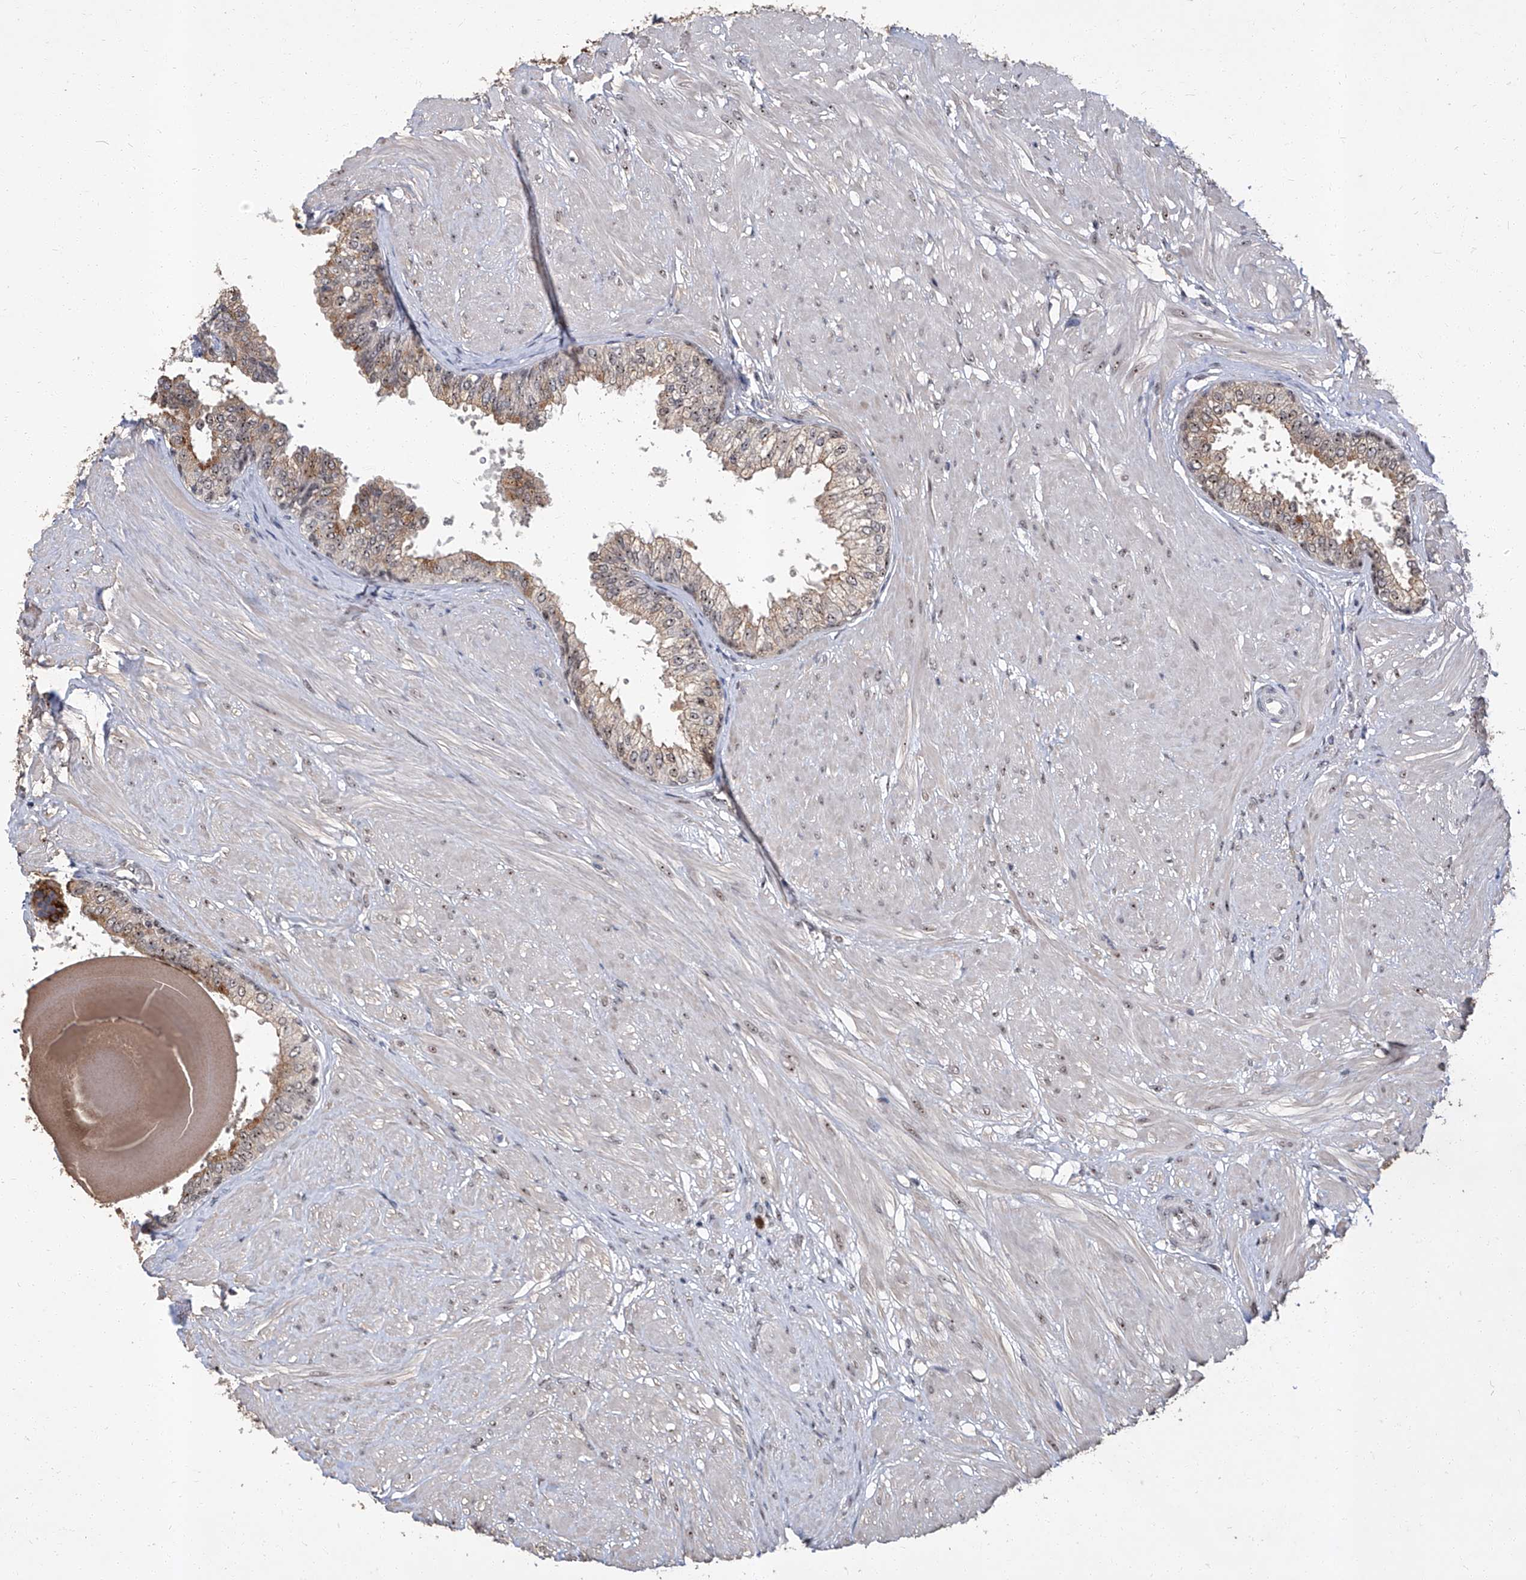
{"staining": {"intensity": "moderate", "quantity": ">75%", "location": "cytoplasmic/membranous,nuclear"}, "tissue": "prostate", "cell_type": "Glandular cells", "image_type": "normal", "snomed": [{"axis": "morphology", "description": "Normal tissue, NOS"}, {"axis": "topography", "description": "Prostate"}], "caption": "The histopathology image shows staining of benign prostate, revealing moderate cytoplasmic/membranous,nuclear protein positivity (brown color) within glandular cells.", "gene": "CMTR1", "patient": {"sex": "male", "age": 48}}